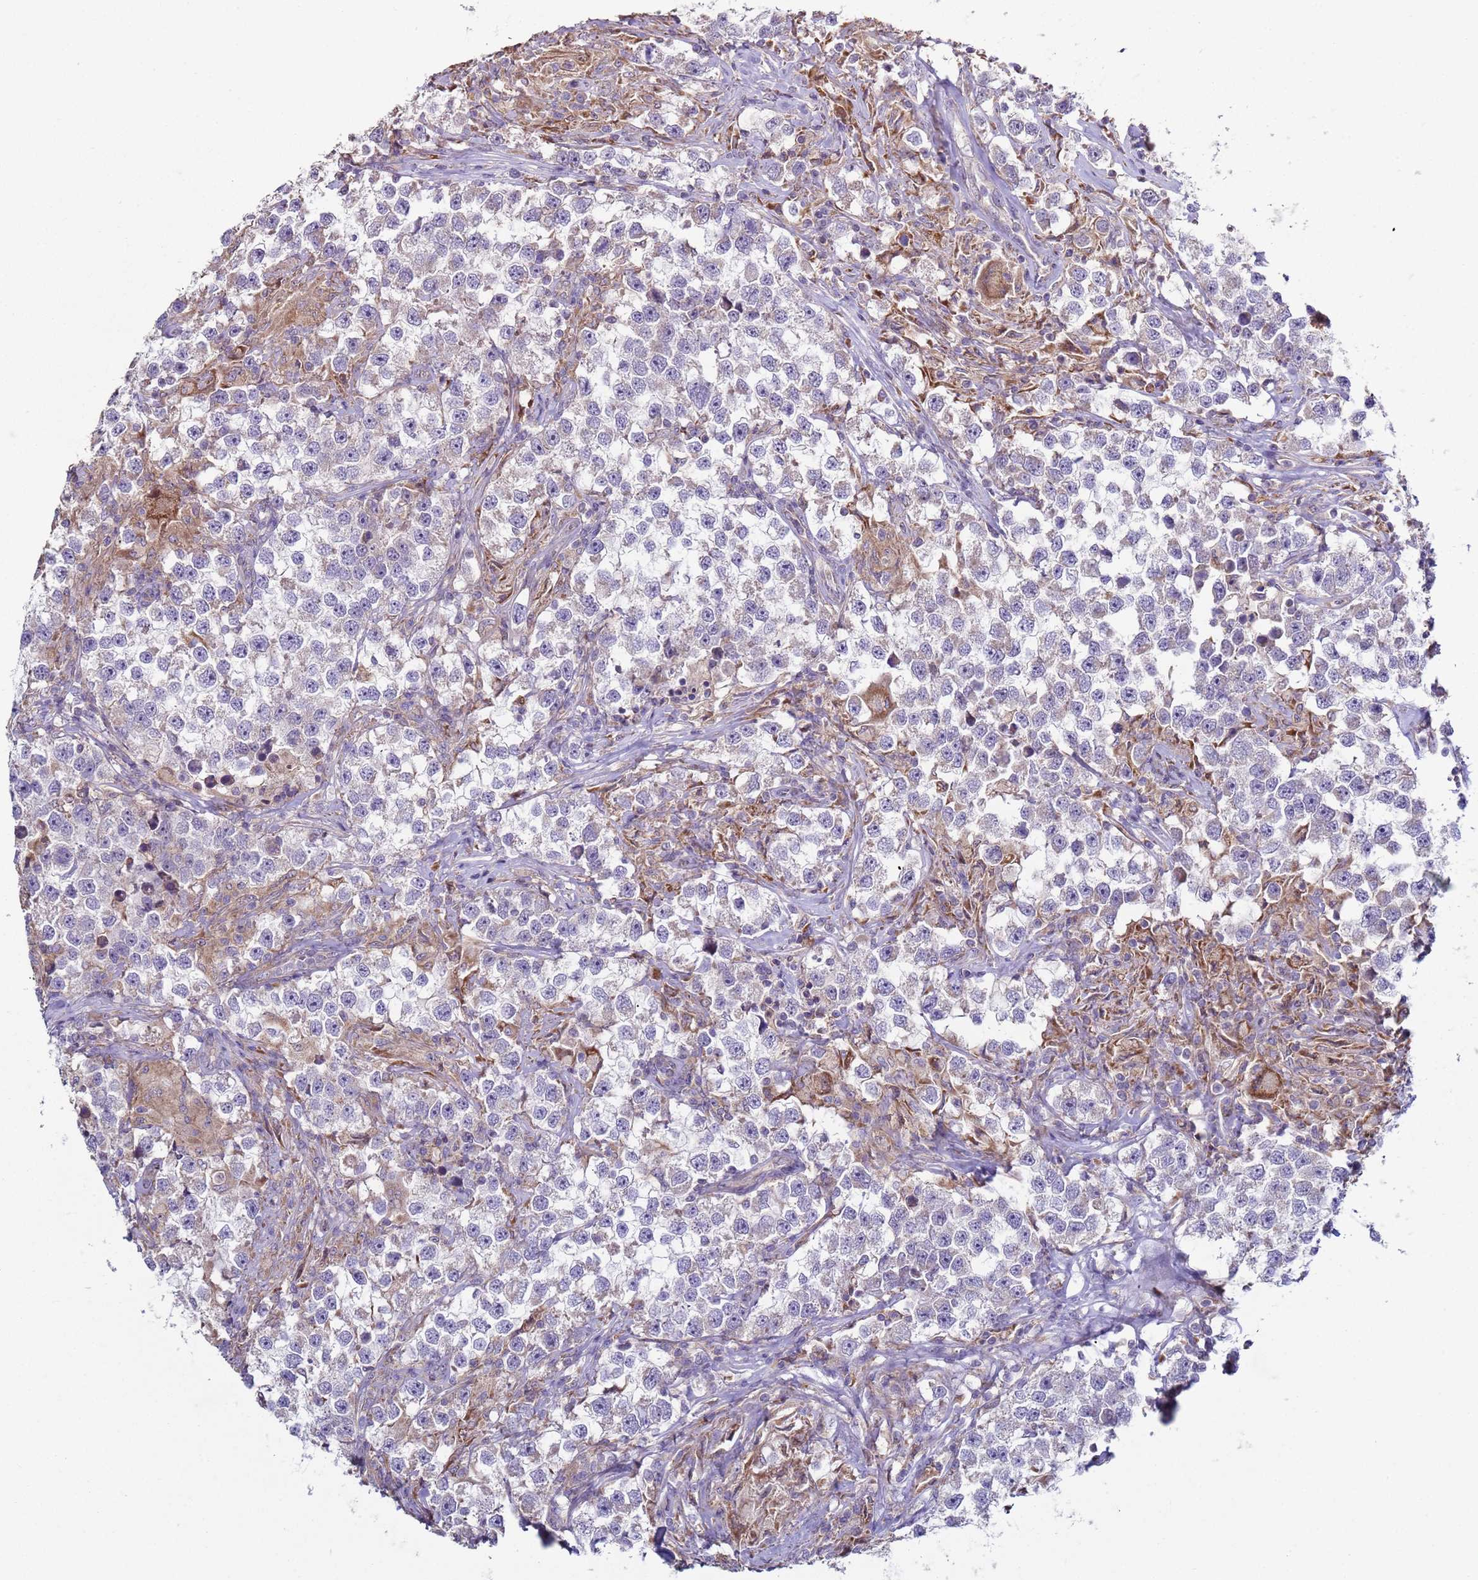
{"staining": {"intensity": "negative", "quantity": "none", "location": "none"}, "tissue": "testis cancer", "cell_type": "Tumor cells", "image_type": "cancer", "snomed": [{"axis": "morphology", "description": "Seminoma, NOS"}, {"axis": "topography", "description": "Testis"}], "caption": "An IHC photomicrograph of testis cancer is shown. There is no staining in tumor cells of testis cancer.", "gene": "DIP2B", "patient": {"sex": "male", "age": 46}}